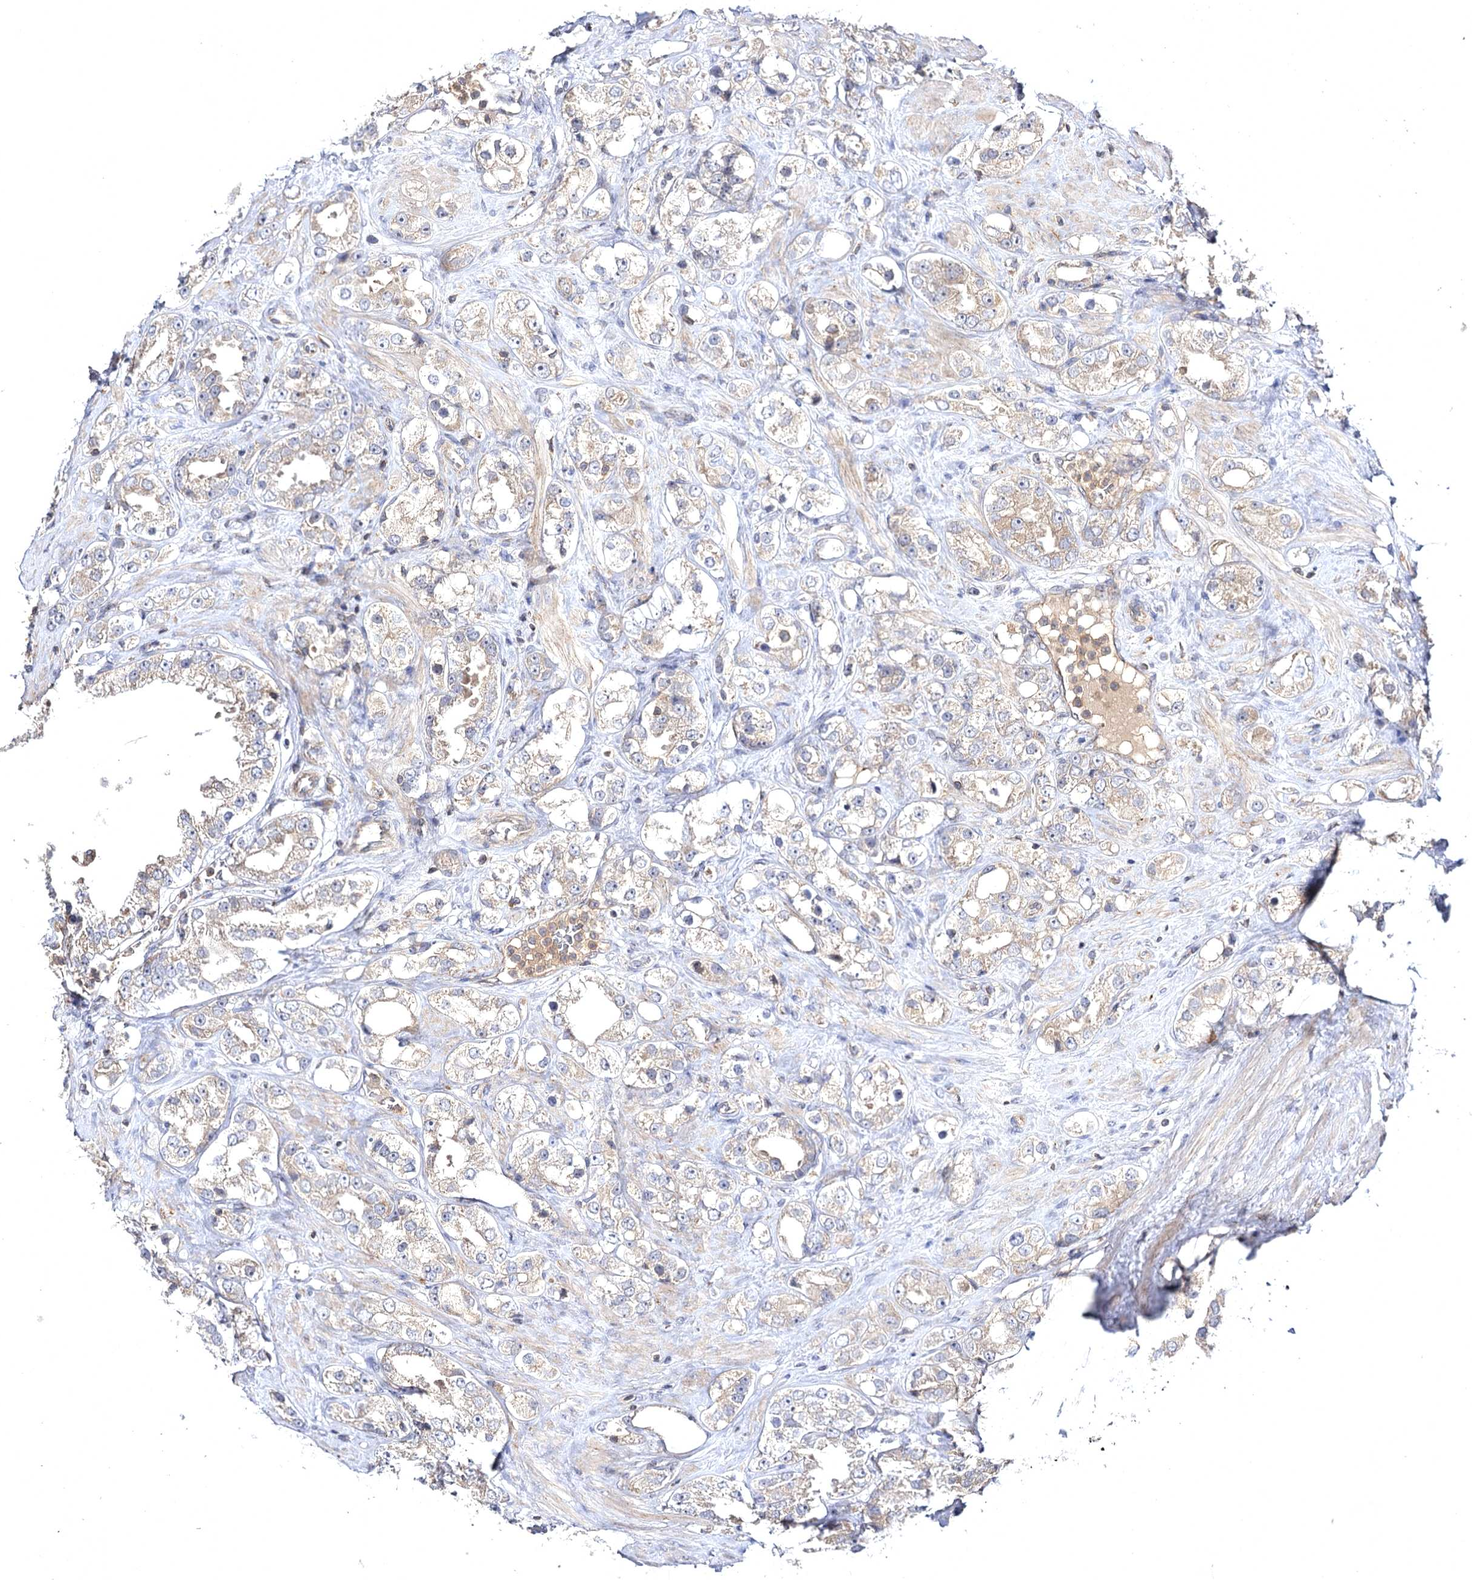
{"staining": {"intensity": "weak", "quantity": ">75%", "location": "cytoplasmic/membranous"}, "tissue": "prostate cancer", "cell_type": "Tumor cells", "image_type": "cancer", "snomed": [{"axis": "morphology", "description": "Adenocarcinoma, NOS"}, {"axis": "topography", "description": "Prostate"}], "caption": "High-power microscopy captured an immunohistochemistry photomicrograph of adenocarcinoma (prostate), revealing weak cytoplasmic/membranous expression in about >75% of tumor cells.", "gene": "BCR", "patient": {"sex": "male", "age": 79}}